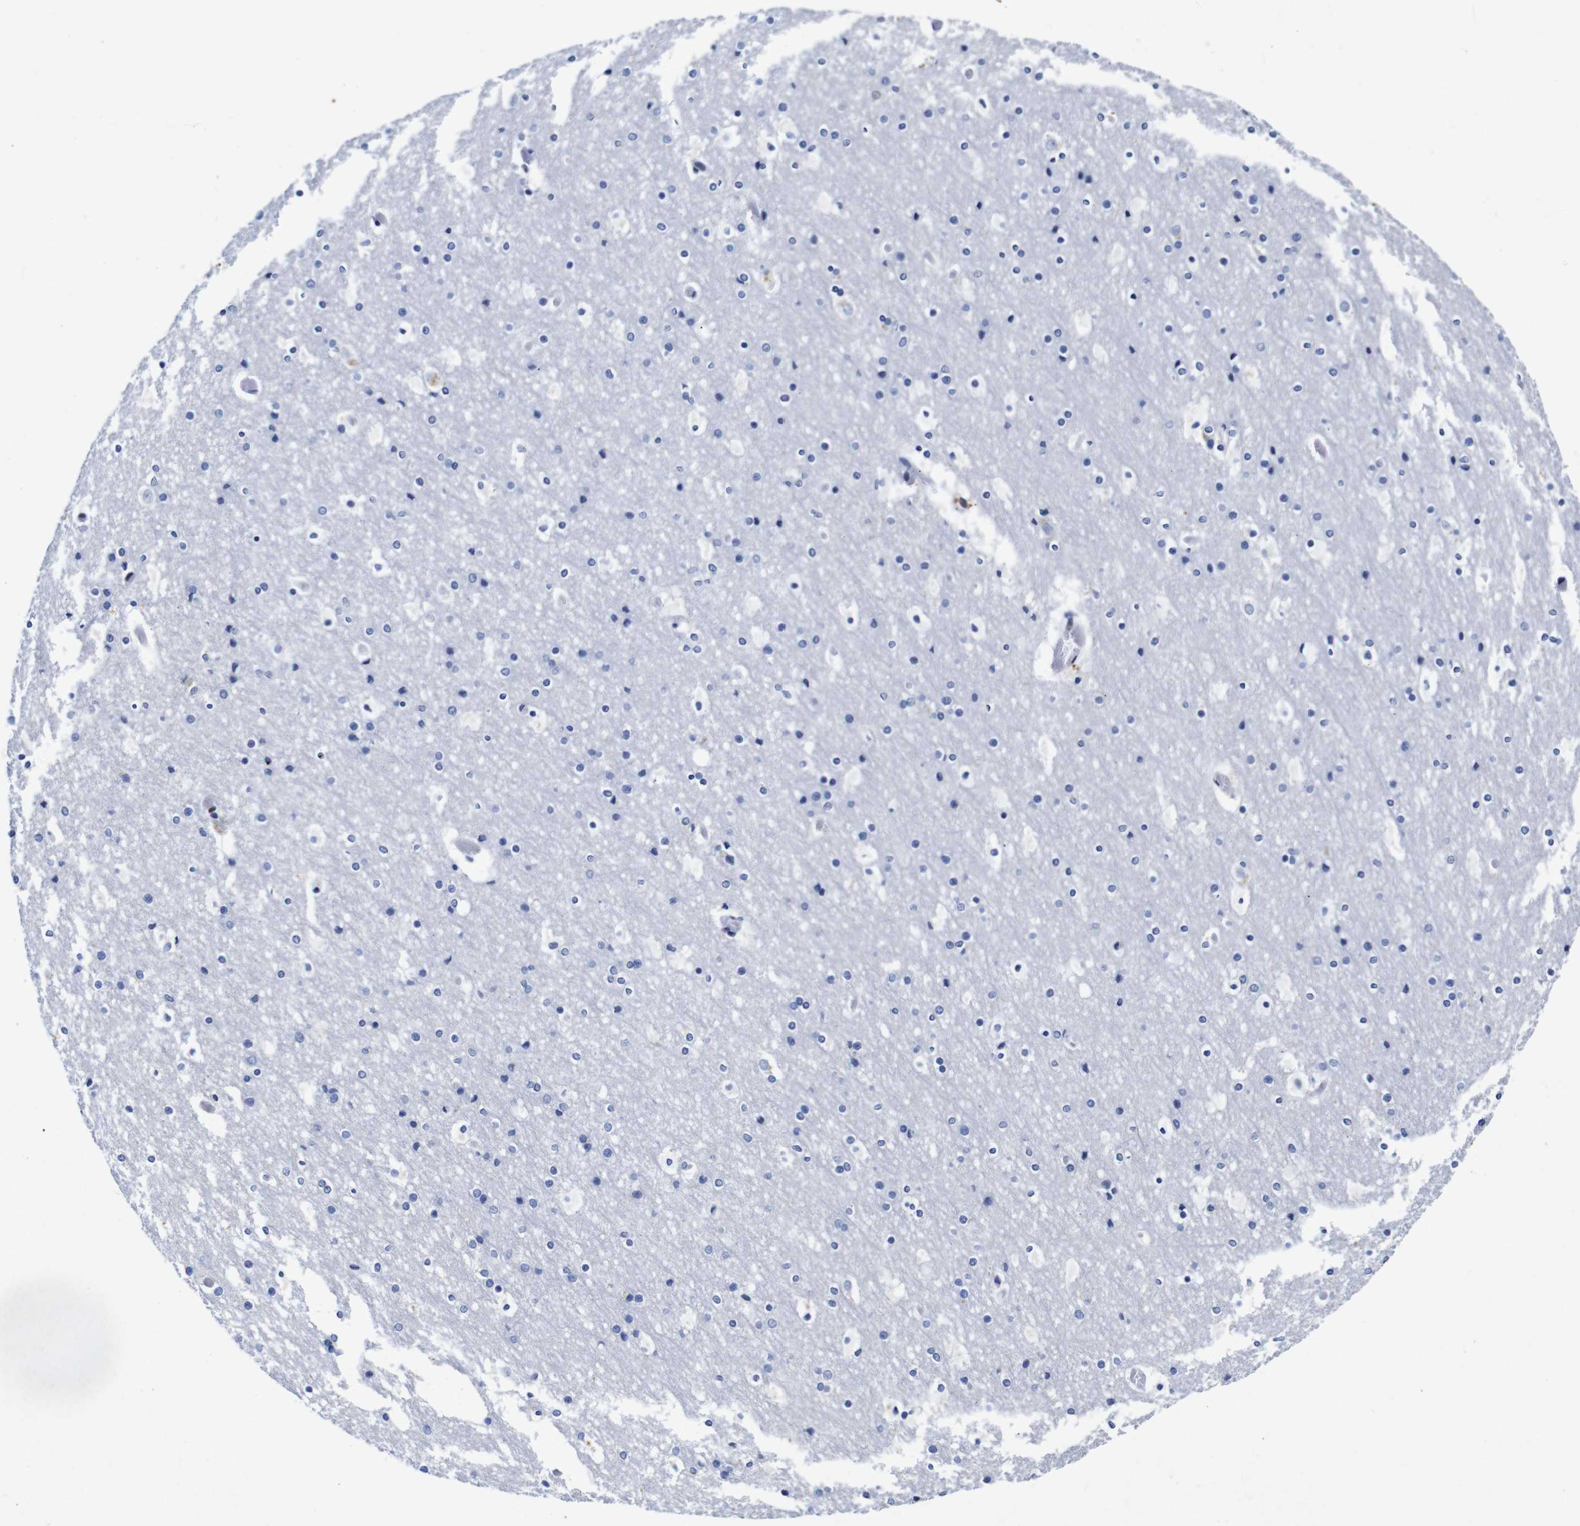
{"staining": {"intensity": "negative", "quantity": "none", "location": "none"}, "tissue": "cerebral cortex", "cell_type": "Endothelial cells", "image_type": "normal", "snomed": [{"axis": "morphology", "description": "Normal tissue, NOS"}, {"axis": "topography", "description": "Cerebral cortex"}], "caption": "Immunohistochemistry (IHC) histopathology image of unremarkable human cerebral cortex stained for a protein (brown), which shows no expression in endothelial cells.", "gene": "FOSL2", "patient": {"sex": "male", "age": 57}}